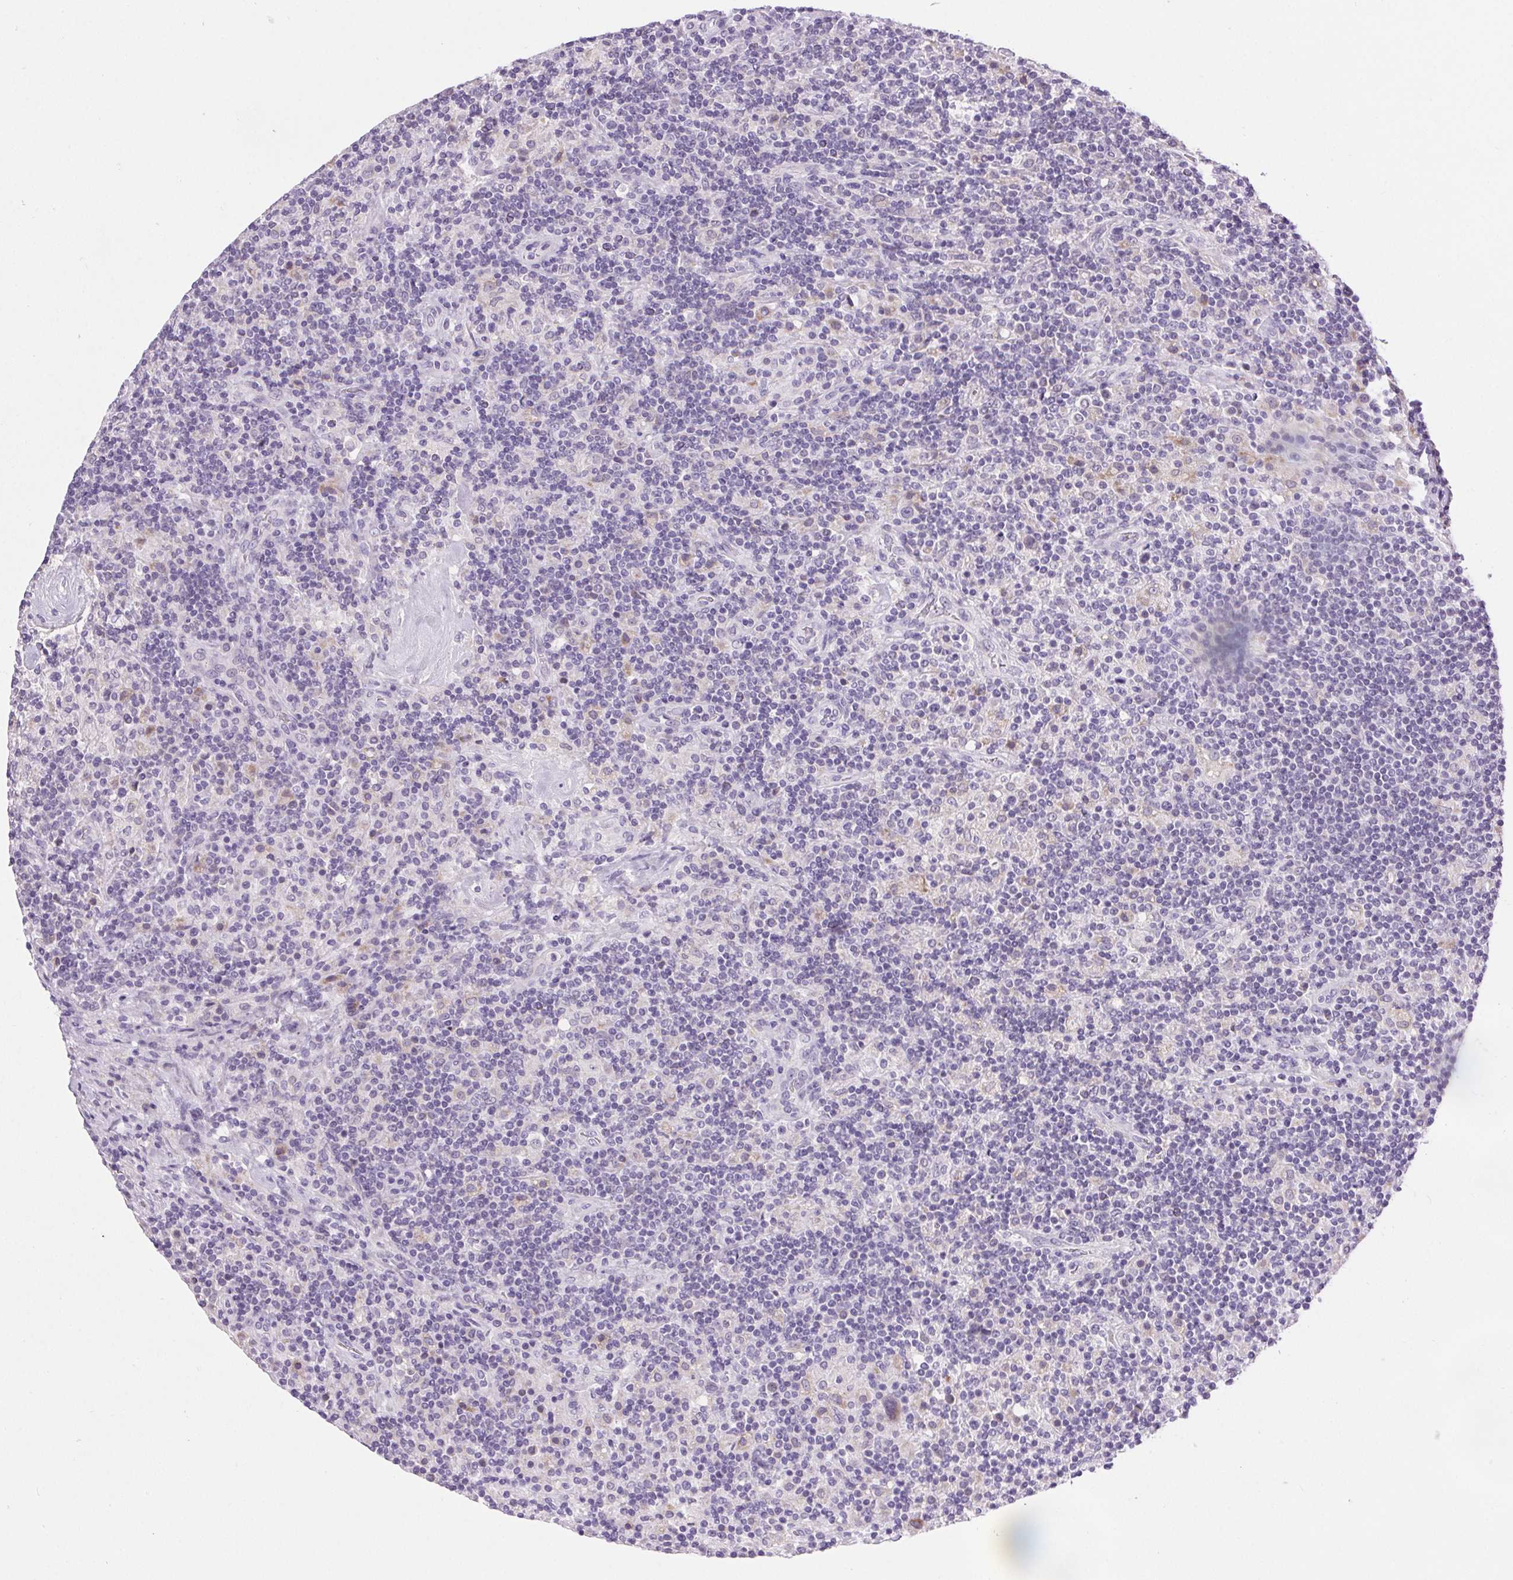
{"staining": {"intensity": "negative", "quantity": "none", "location": "none"}, "tissue": "lymphoma", "cell_type": "Tumor cells", "image_type": "cancer", "snomed": [{"axis": "morphology", "description": "Hodgkin's disease, NOS"}, {"axis": "topography", "description": "Lymph node"}], "caption": "Tumor cells show no significant protein staining in Hodgkin's disease.", "gene": "ARHGAP11B", "patient": {"sex": "male", "age": 70}}